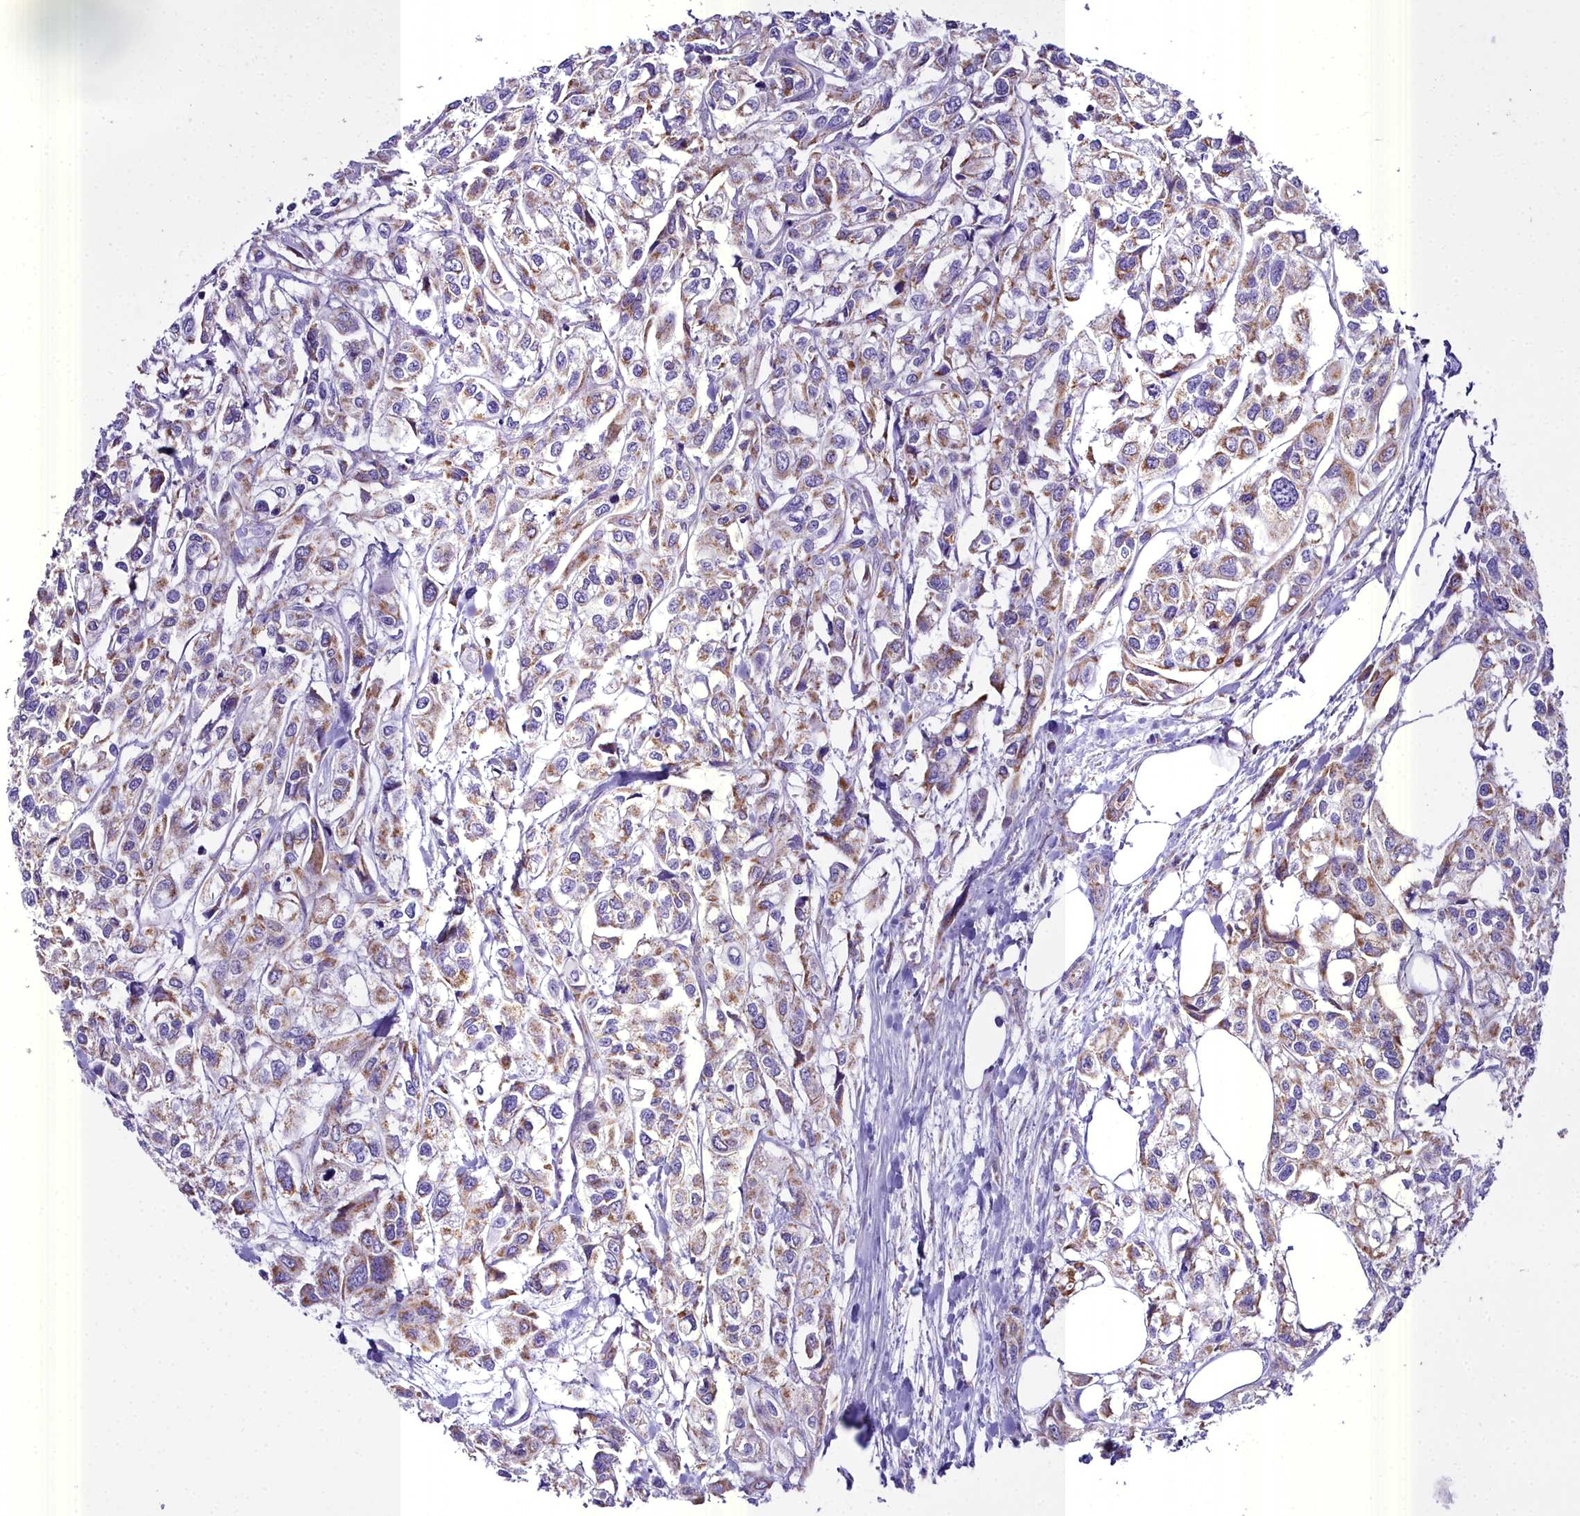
{"staining": {"intensity": "moderate", "quantity": "<25%", "location": "cytoplasmic/membranous"}, "tissue": "urothelial cancer", "cell_type": "Tumor cells", "image_type": "cancer", "snomed": [{"axis": "morphology", "description": "Urothelial carcinoma, High grade"}, {"axis": "topography", "description": "Urinary bladder"}], "caption": "Protein positivity by immunohistochemistry reveals moderate cytoplasmic/membranous expression in about <25% of tumor cells in high-grade urothelial carcinoma.", "gene": "WDFY3", "patient": {"sex": "male", "age": 67}}